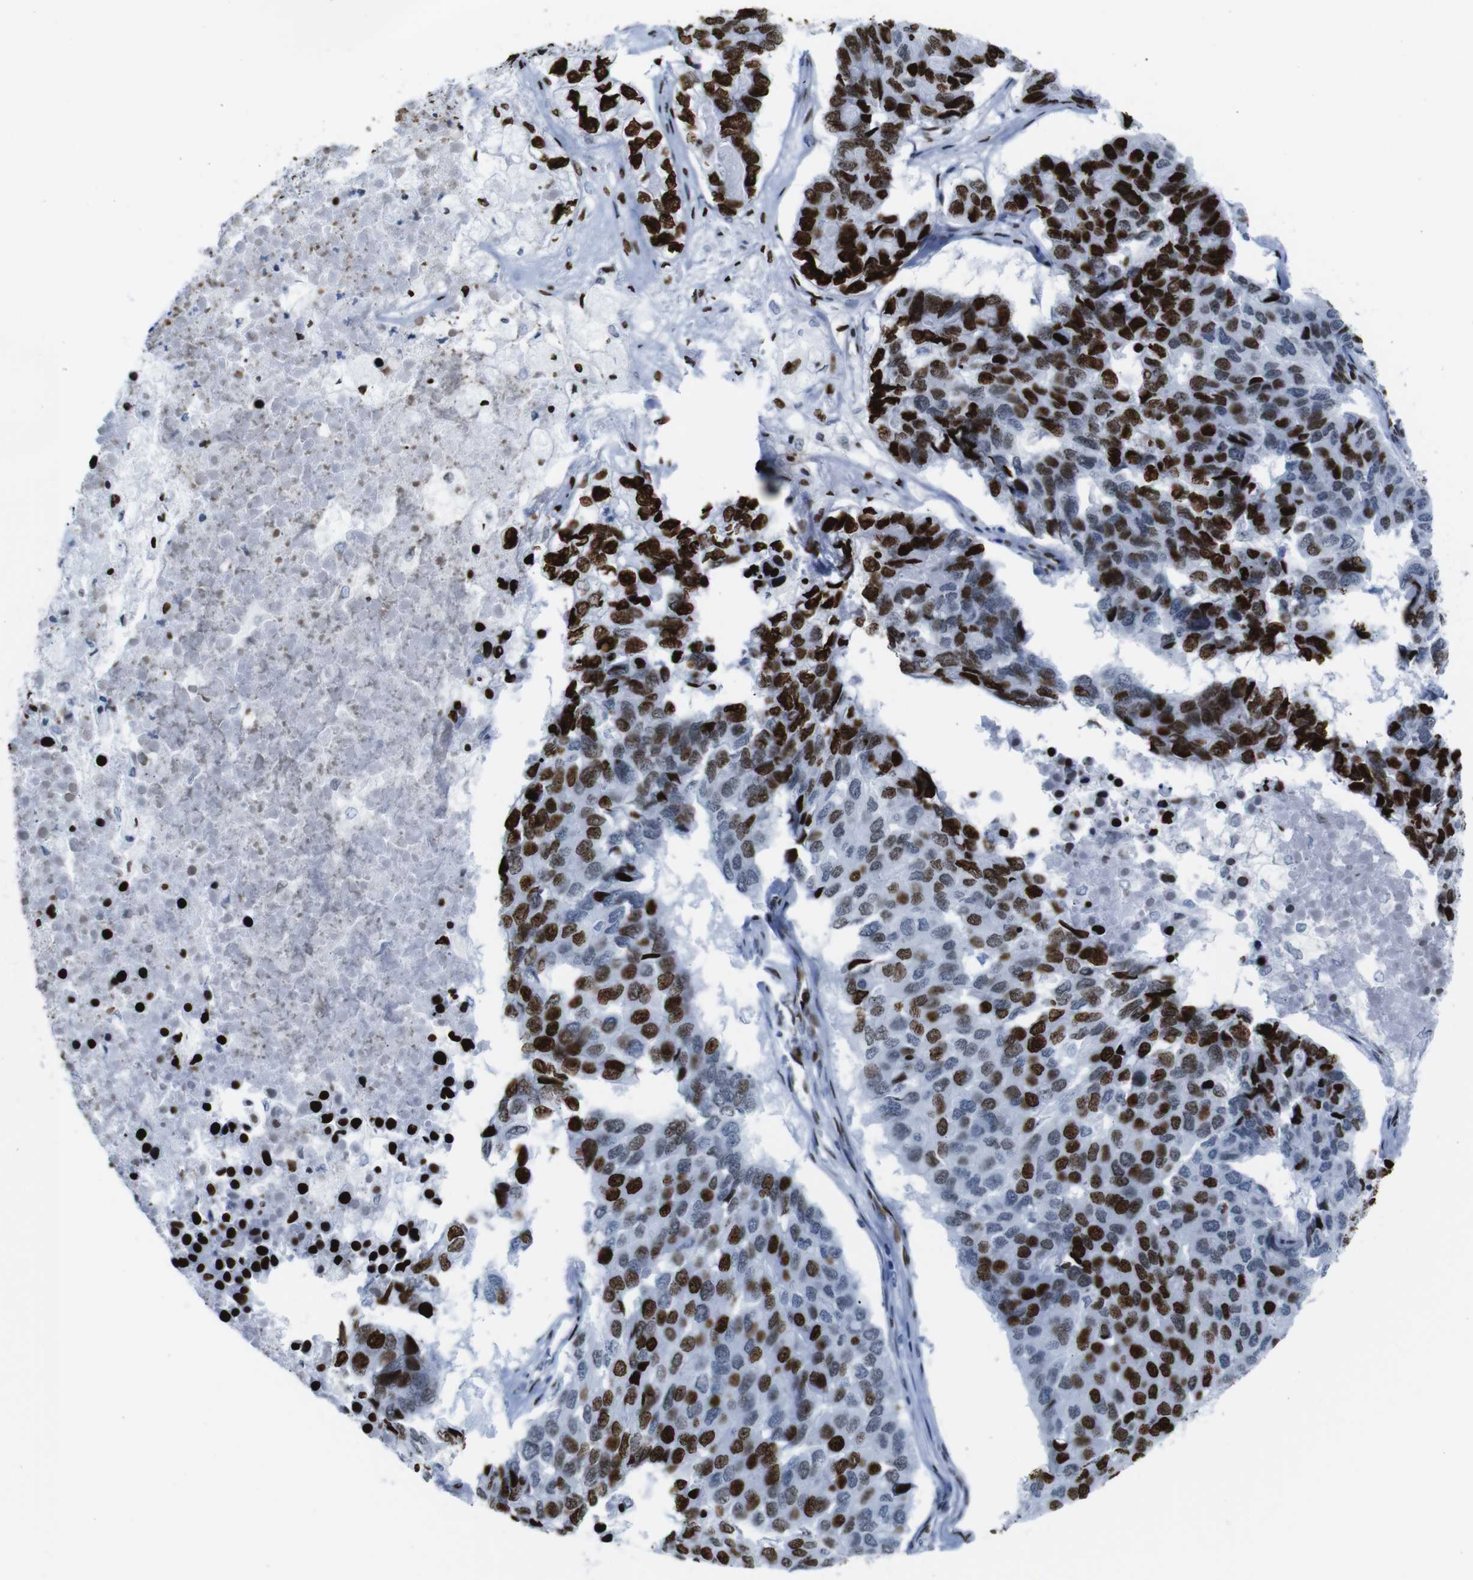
{"staining": {"intensity": "strong", "quantity": ">75%", "location": "nuclear"}, "tissue": "pancreatic cancer", "cell_type": "Tumor cells", "image_type": "cancer", "snomed": [{"axis": "morphology", "description": "Adenocarcinoma, NOS"}, {"axis": "topography", "description": "Pancreas"}], "caption": "Tumor cells exhibit high levels of strong nuclear expression in about >75% of cells in adenocarcinoma (pancreatic).", "gene": "NPIPB15", "patient": {"sex": "male", "age": 50}}